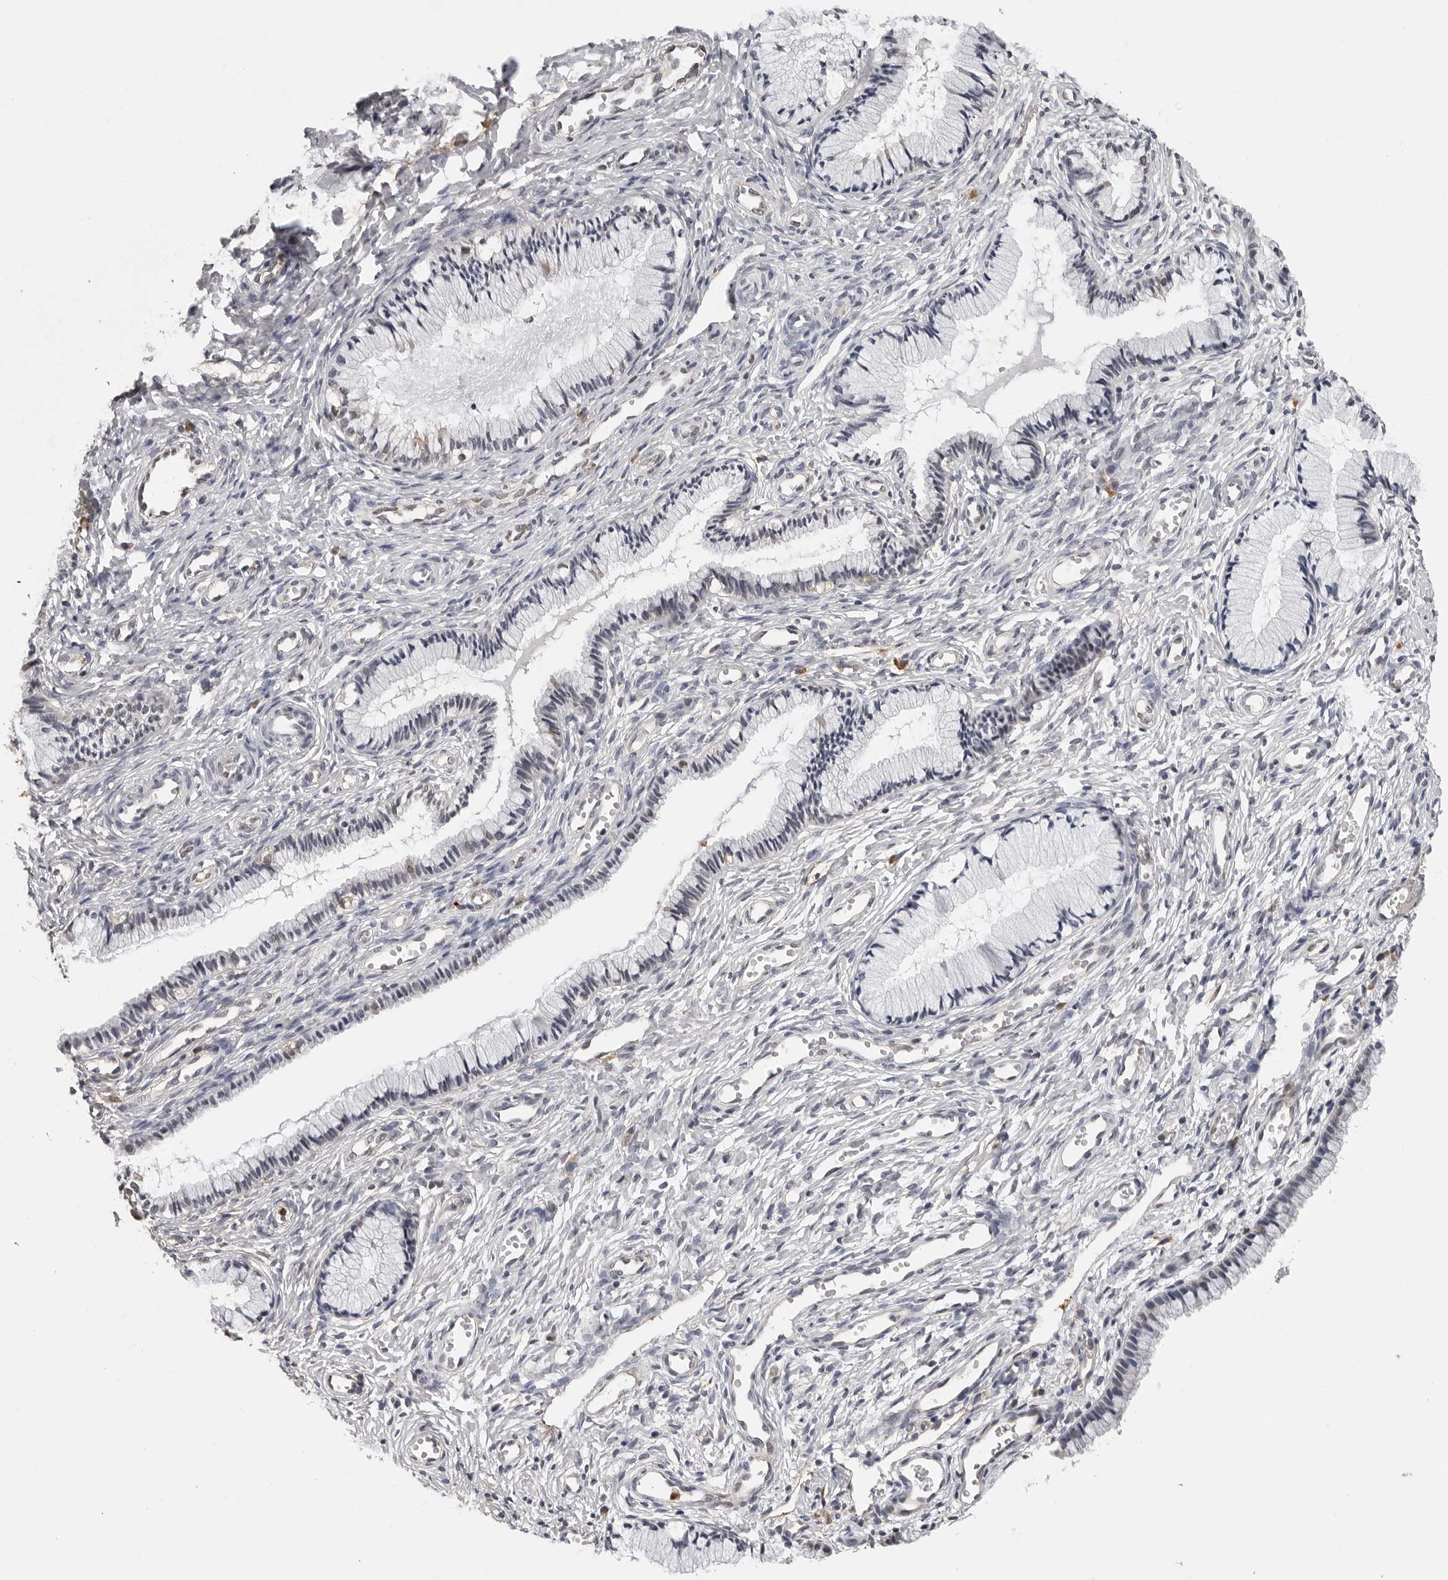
{"staining": {"intensity": "negative", "quantity": "none", "location": "none"}, "tissue": "cervix", "cell_type": "Glandular cells", "image_type": "normal", "snomed": [{"axis": "morphology", "description": "Normal tissue, NOS"}, {"axis": "topography", "description": "Cervix"}], "caption": "Human cervix stained for a protein using IHC displays no expression in glandular cells.", "gene": "TRMT13", "patient": {"sex": "female", "age": 27}}